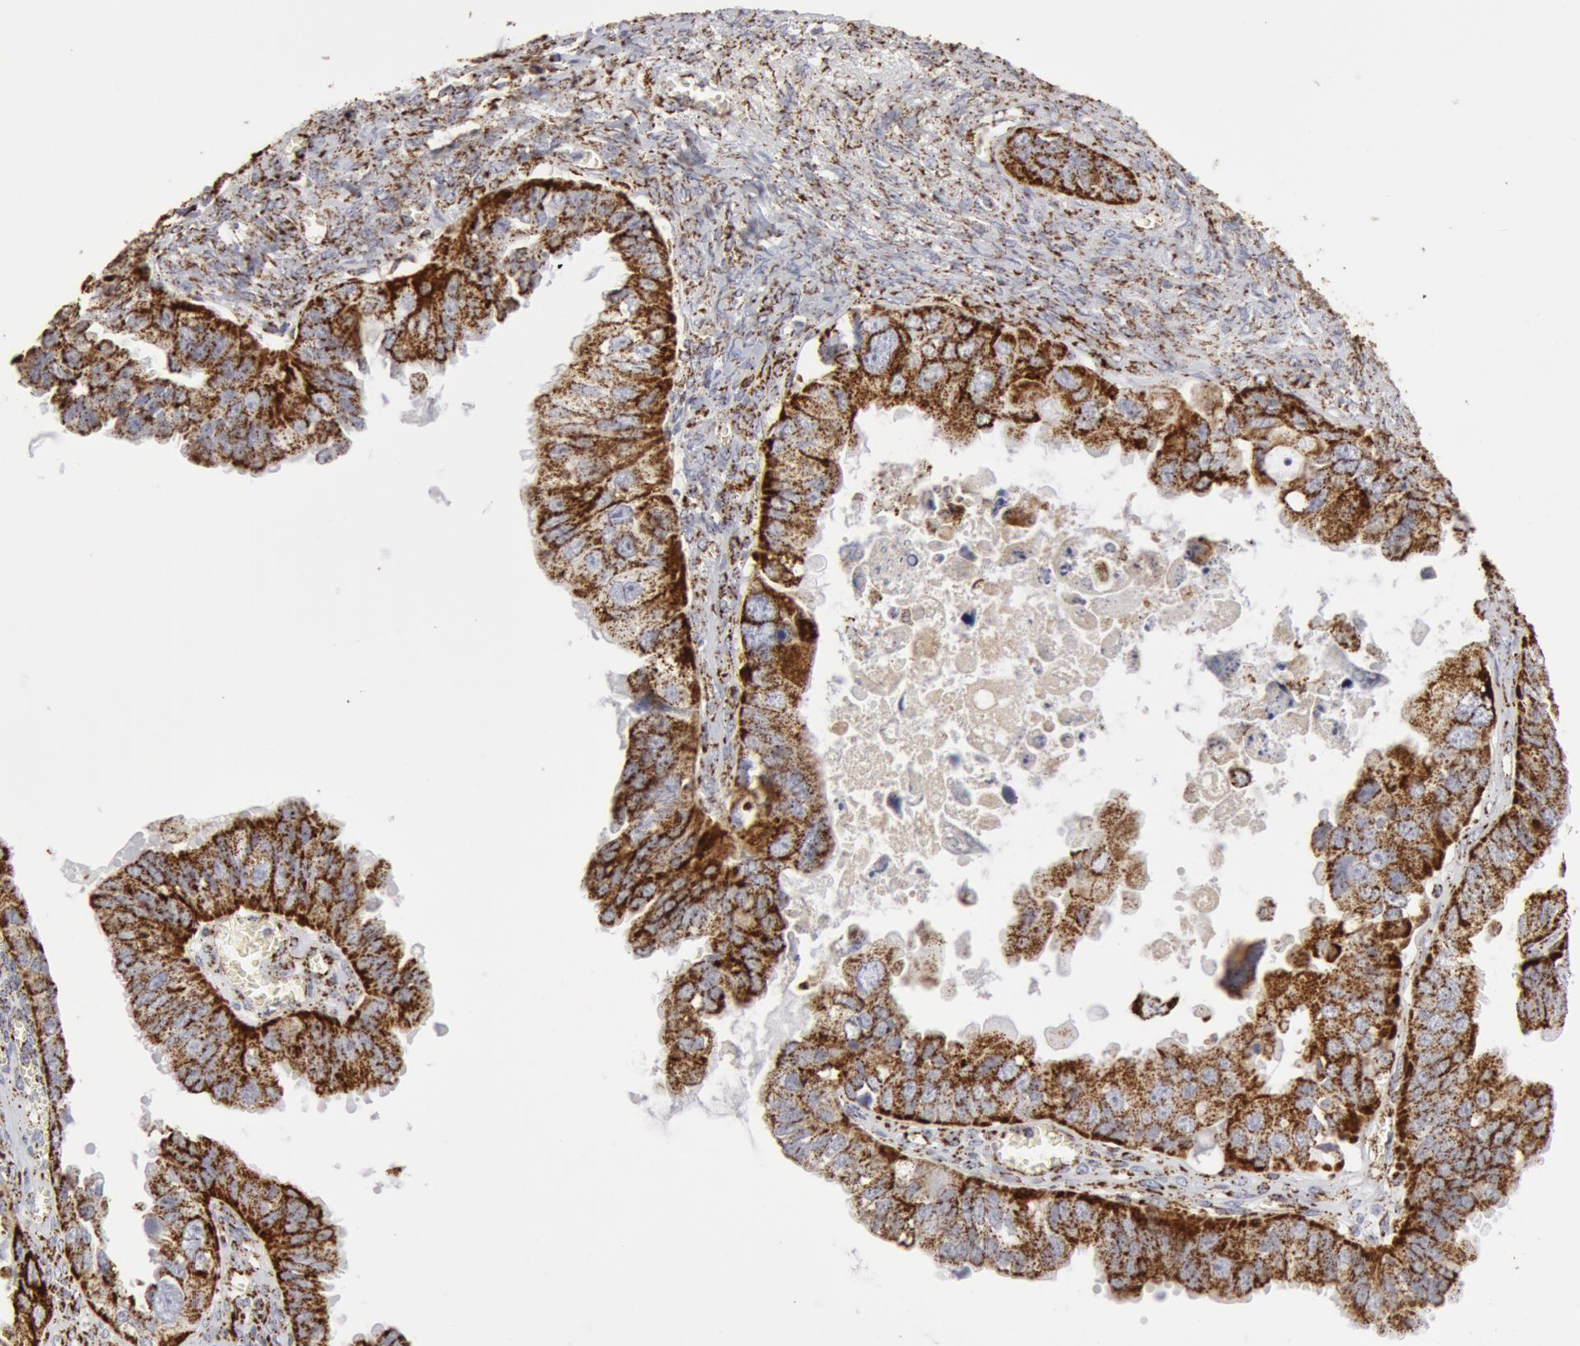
{"staining": {"intensity": "strong", "quantity": ">75%", "location": "cytoplasmic/membranous"}, "tissue": "ovarian cancer", "cell_type": "Tumor cells", "image_type": "cancer", "snomed": [{"axis": "morphology", "description": "Carcinoma, endometroid"}, {"axis": "topography", "description": "Ovary"}], "caption": "Immunohistochemistry staining of ovarian endometroid carcinoma, which demonstrates high levels of strong cytoplasmic/membranous positivity in approximately >75% of tumor cells indicating strong cytoplasmic/membranous protein staining. The staining was performed using DAB (3,3'-diaminobenzidine) (brown) for protein detection and nuclei were counterstained in hematoxylin (blue).", "gene": "ATP5F1B", "patient": {"sex": "female", "age": 85}}